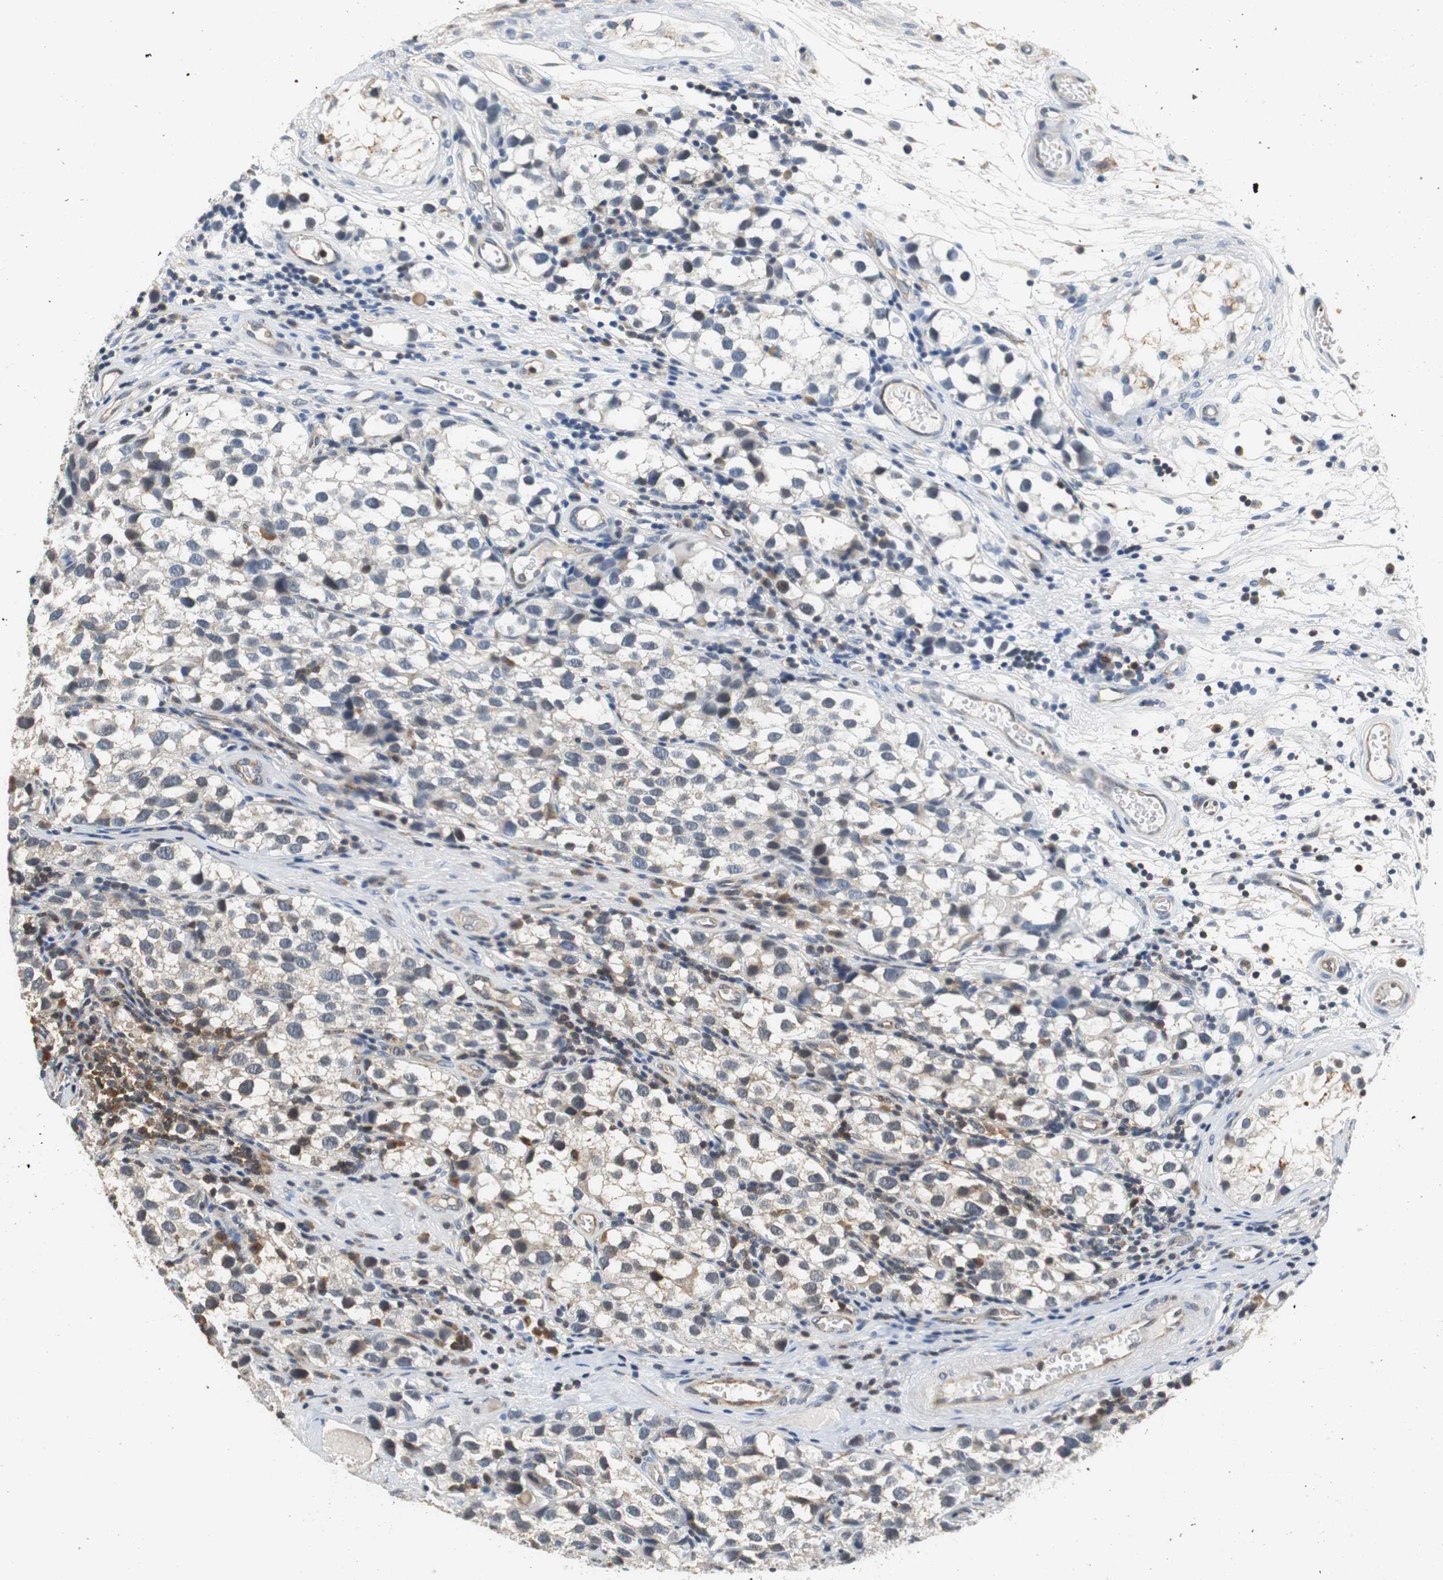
{"staining": {"intensity": "weak", "quantity": "25%-75%", "location": "cytoplasmic/membranous"}, "tissue": "testis cancer", "cell_type": "Tumor cells", "image_type": "cancer", "snomed": [{"axis": "morphology", "description": "Seminoma, NOS"}, {"axis": "topography", "description": "Testis"}], "caption": "This is a histology image of immunohistochemistry staining of testis cancer, which shows weak positivity in the cytoplasmic/membranous of tumor cells.", "gene": "GSDMD", "patient": {"sex": "male", "age": 39}}